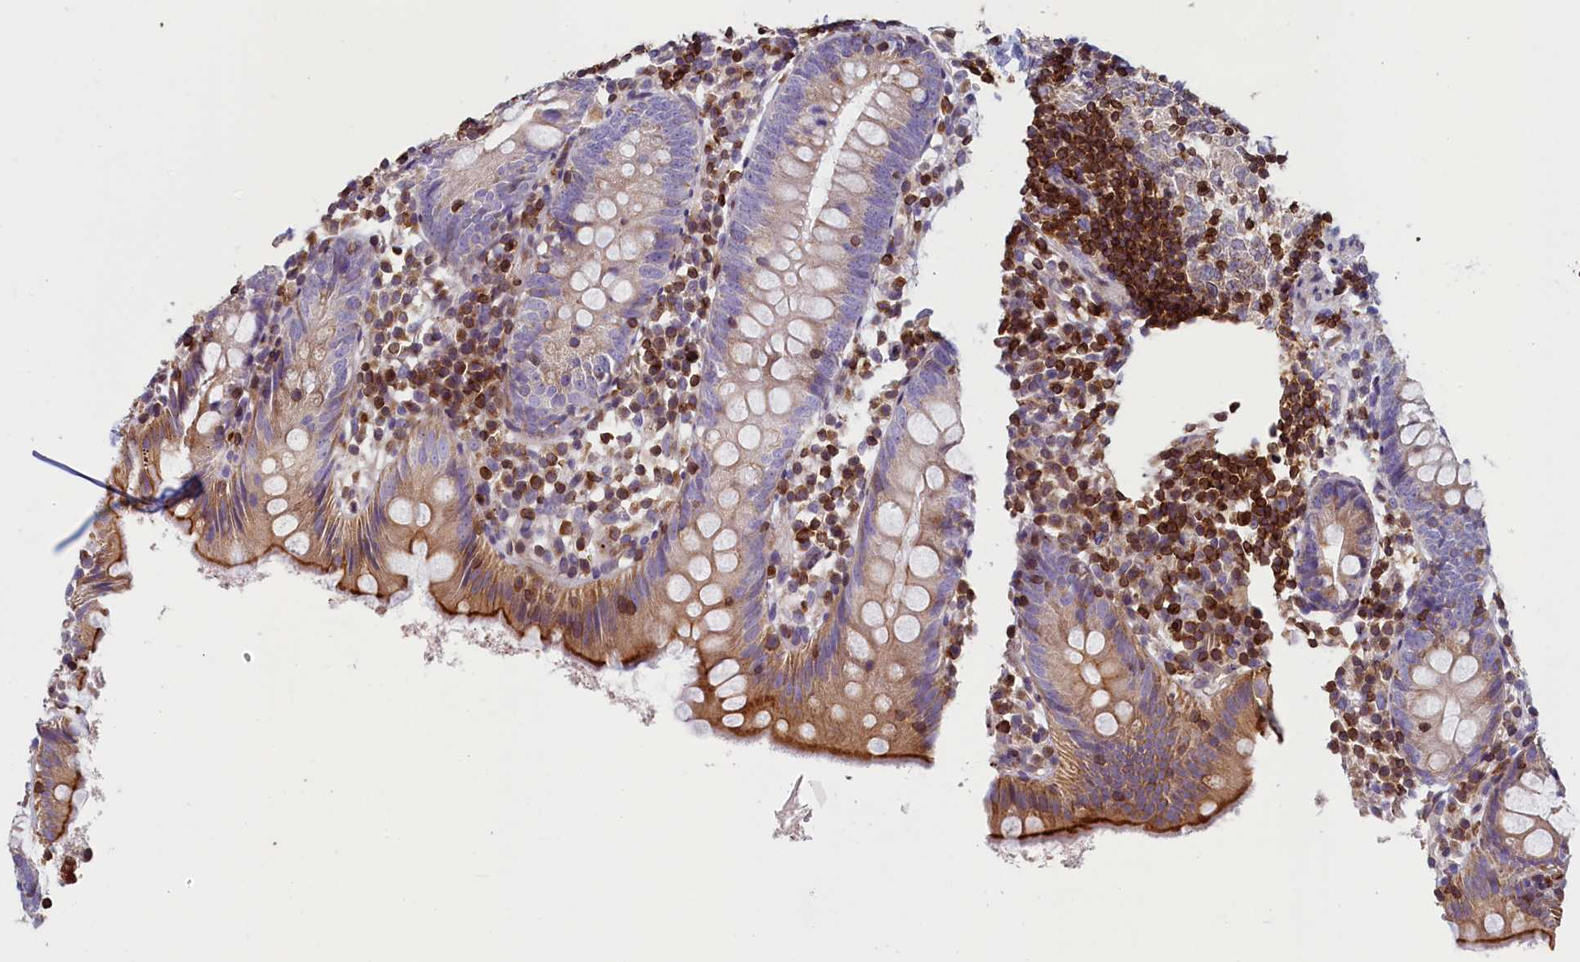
{"staining": {"intensity": "moderate", "quantity": "25%-75%", "location": "cytoplasmic/membranous"}, "tissue": "appendix", "cell_type": "Glandular cells", "image_type": "normal", "snomed": [{"axis": "morphology", "description": "Normal tissue, NOS"}, {"axis": "topography", "description": "Appendix"}], "caption": "Moderate cytoplasmic/membranous protein staining is appreciated in approximately 25%-75% of glandular cells in appendix.", "gene": "TRAF3IP3", "patient": {"sex": "female", "age": 20}}